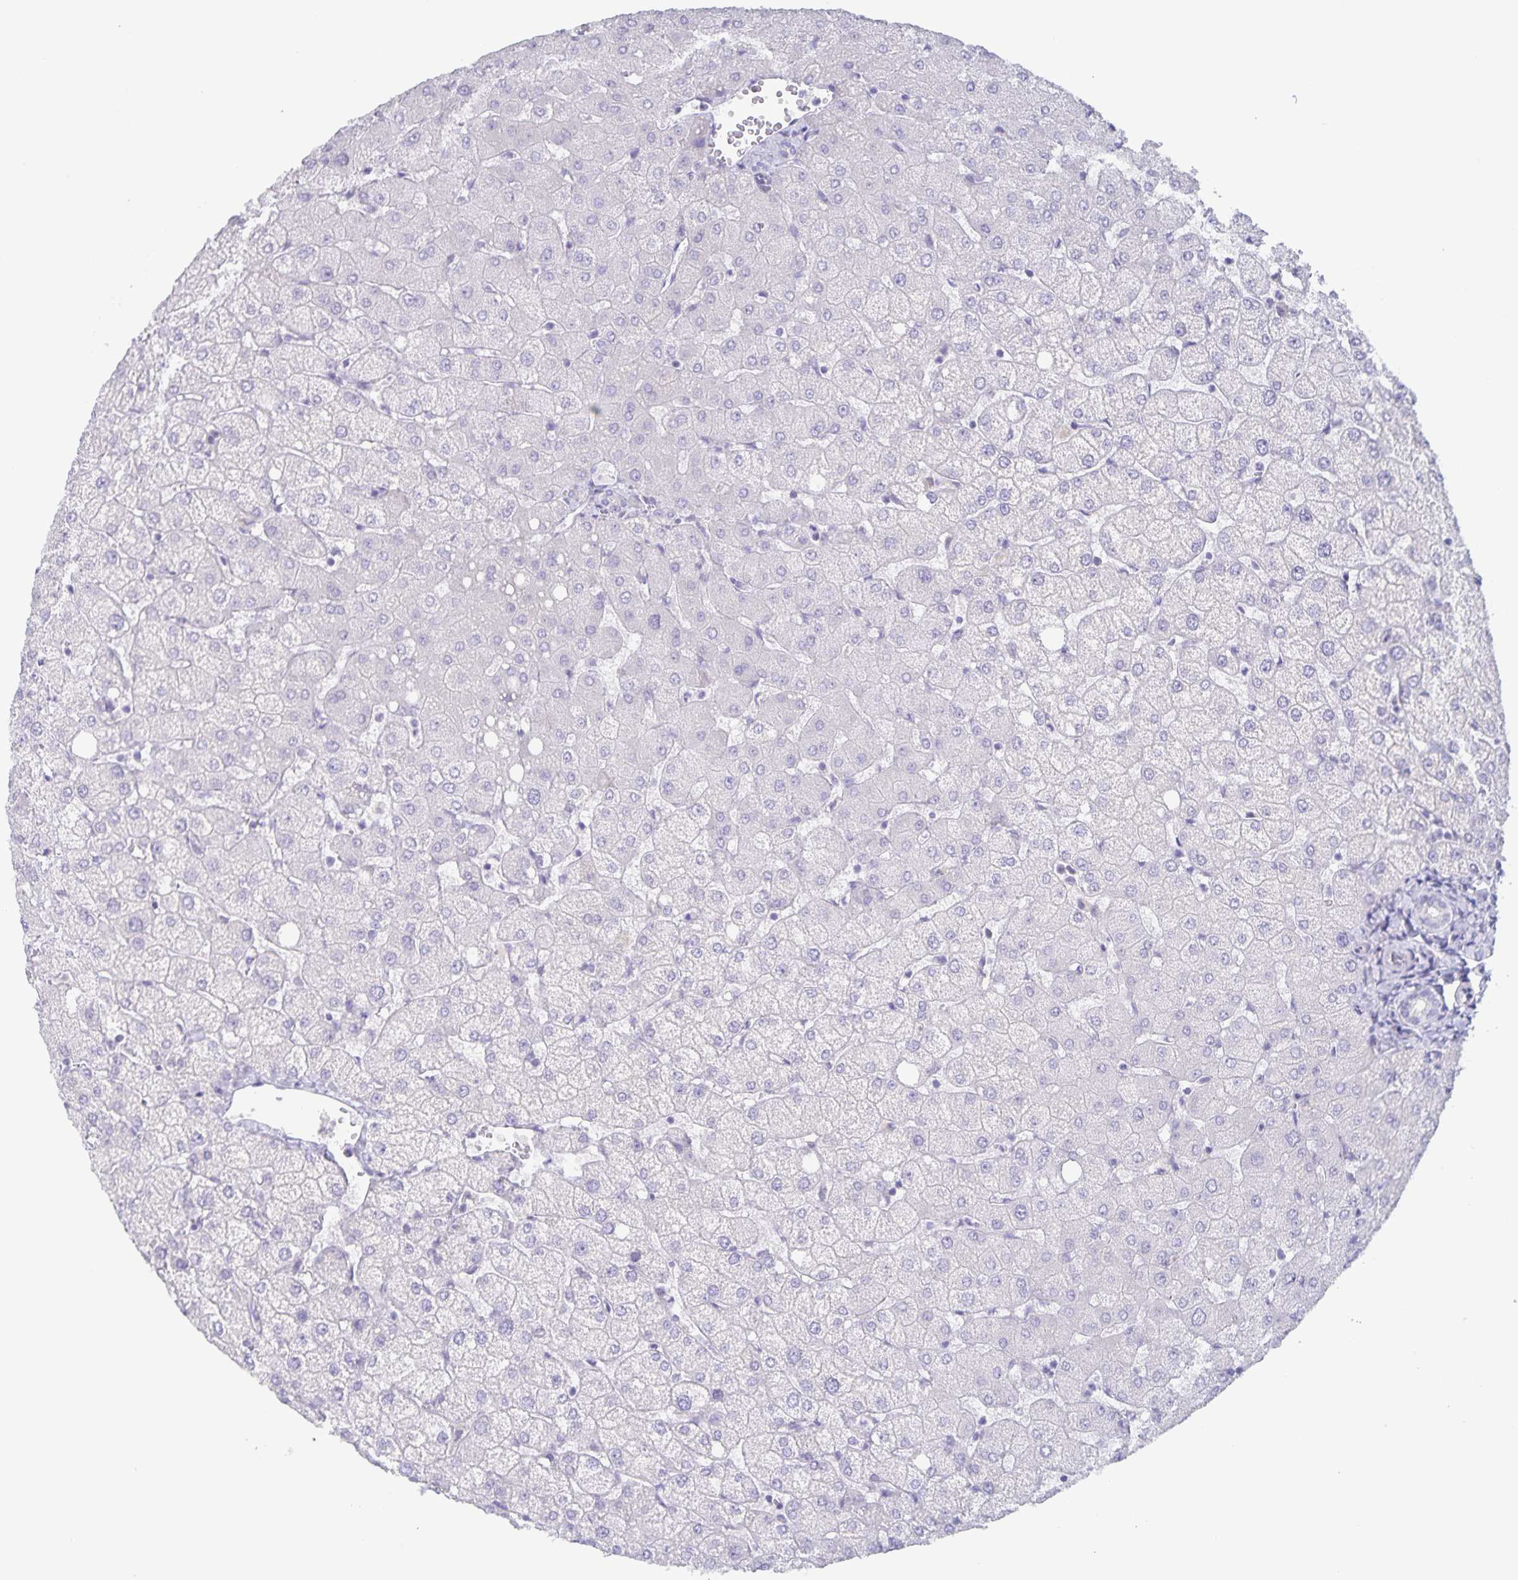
{"staining": {"intensity": "negative", "quantity": "none", "location": "none"}, "tissue": "liver", "cell_type": "Cholangiocytes", "image_type": "normal", "snomed": [{"axis": "morphology", "description": "Normal tissue, NOS"}, {"axis": "topography", "description": "Liver"}], "caption": "DAB (3,3'-diaminobenzidine) immunohistochemical staining of benign liver demonstrates no significant expression in cholangiocytes. (DAB (3,3'-diaminobenzidine) immunohistochemistry, high magnification).", "gene": "AQP4", "patient": {"sex": "female", "age": 54}}